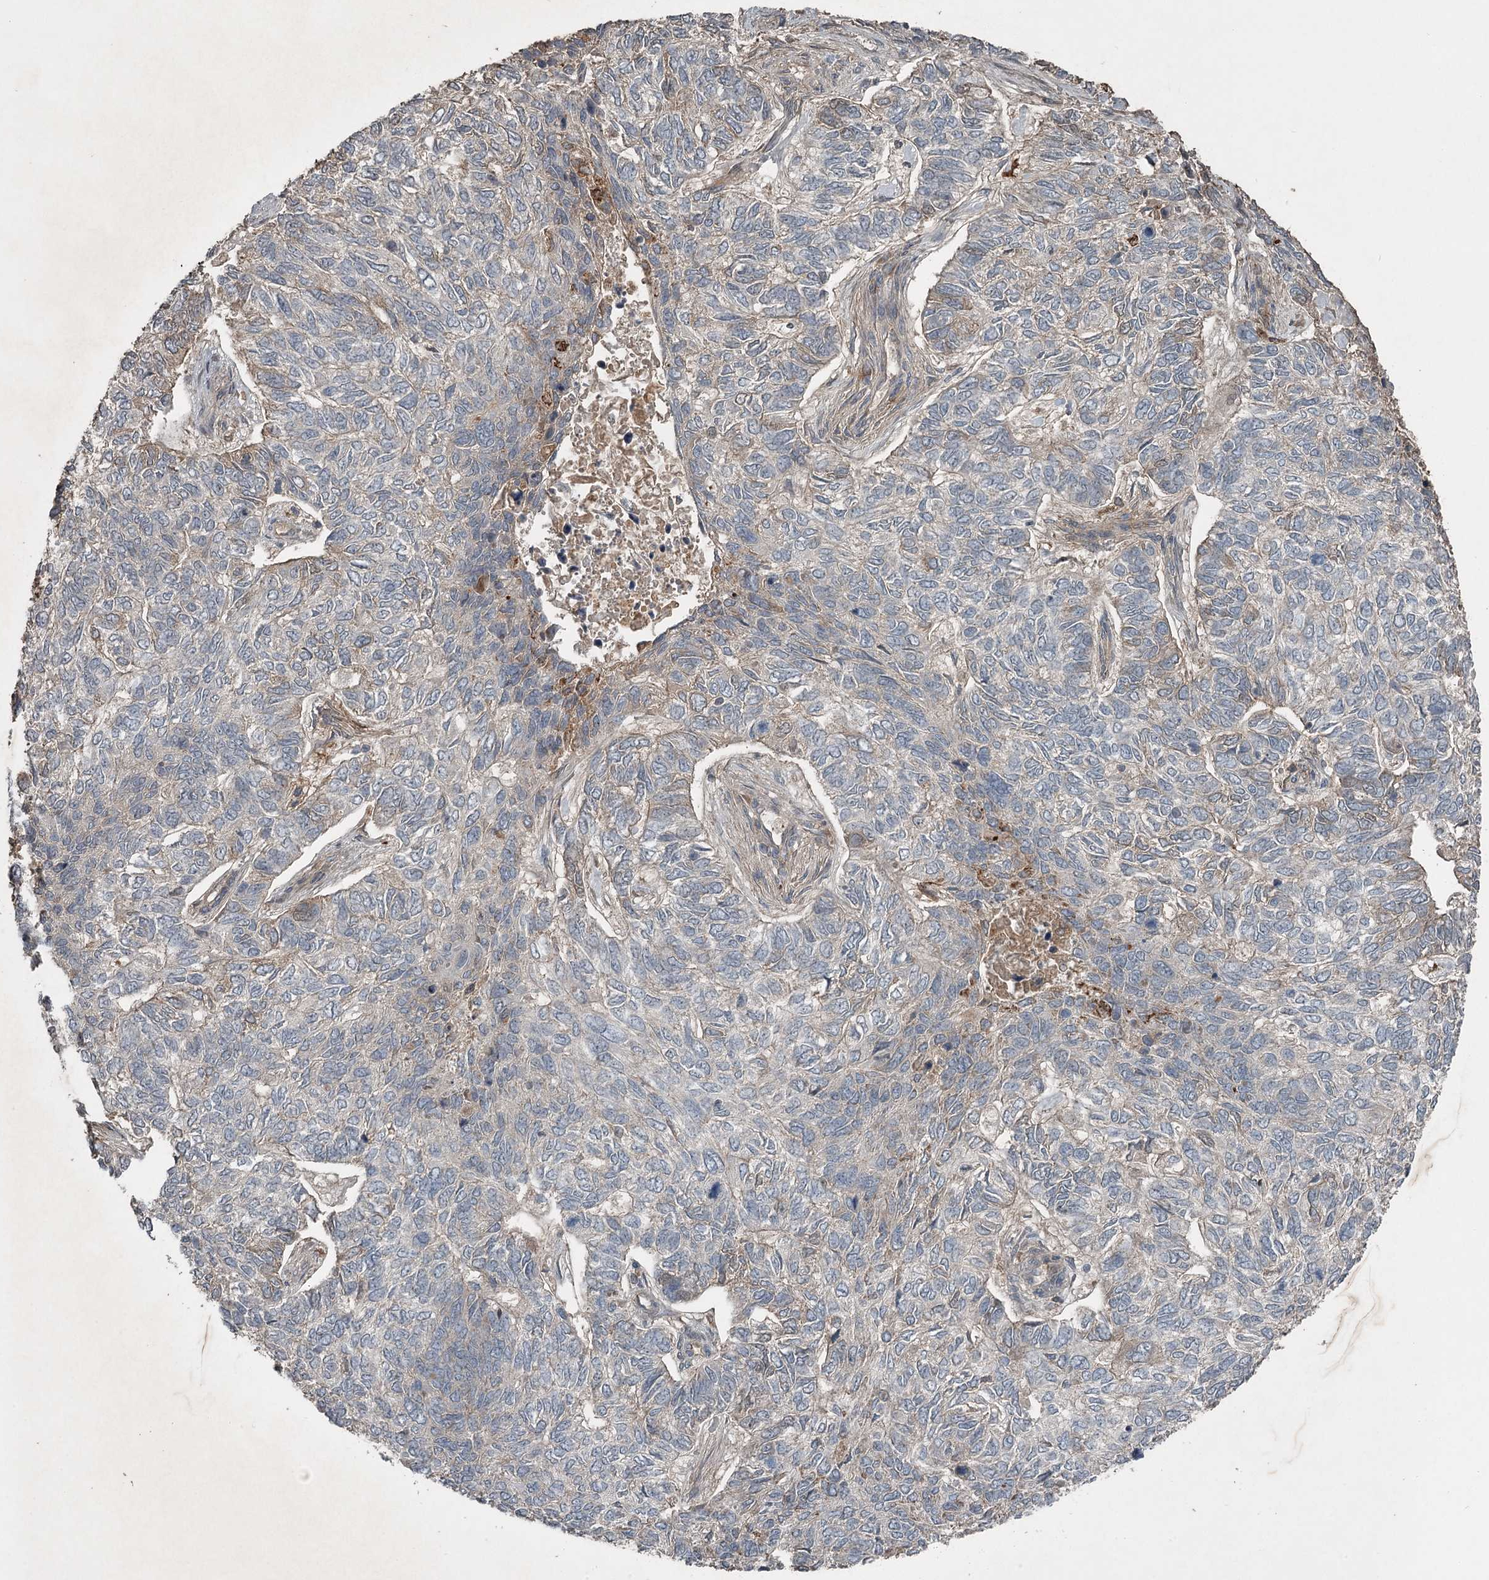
{"staining": {"intensity": "negative", "quantity": "none", "location": "none"}, "tissue": "skin cancer", "cell_type": "Tumor cells", "image_type": "cancer", "snomed": [{"axis": "morphology", "description": "Basal cell carcinoma"}, {"axis": "topography", "description": "Skin"}], "caption": "Immunohistochemistry (IHC) image of skin cancer (basal cell carcinoma) stained for a protein (brown), which exhibits no expression in tumor cells.", "gene": "SLC39A8", "patient": {"sex": "female", "age": 65}}